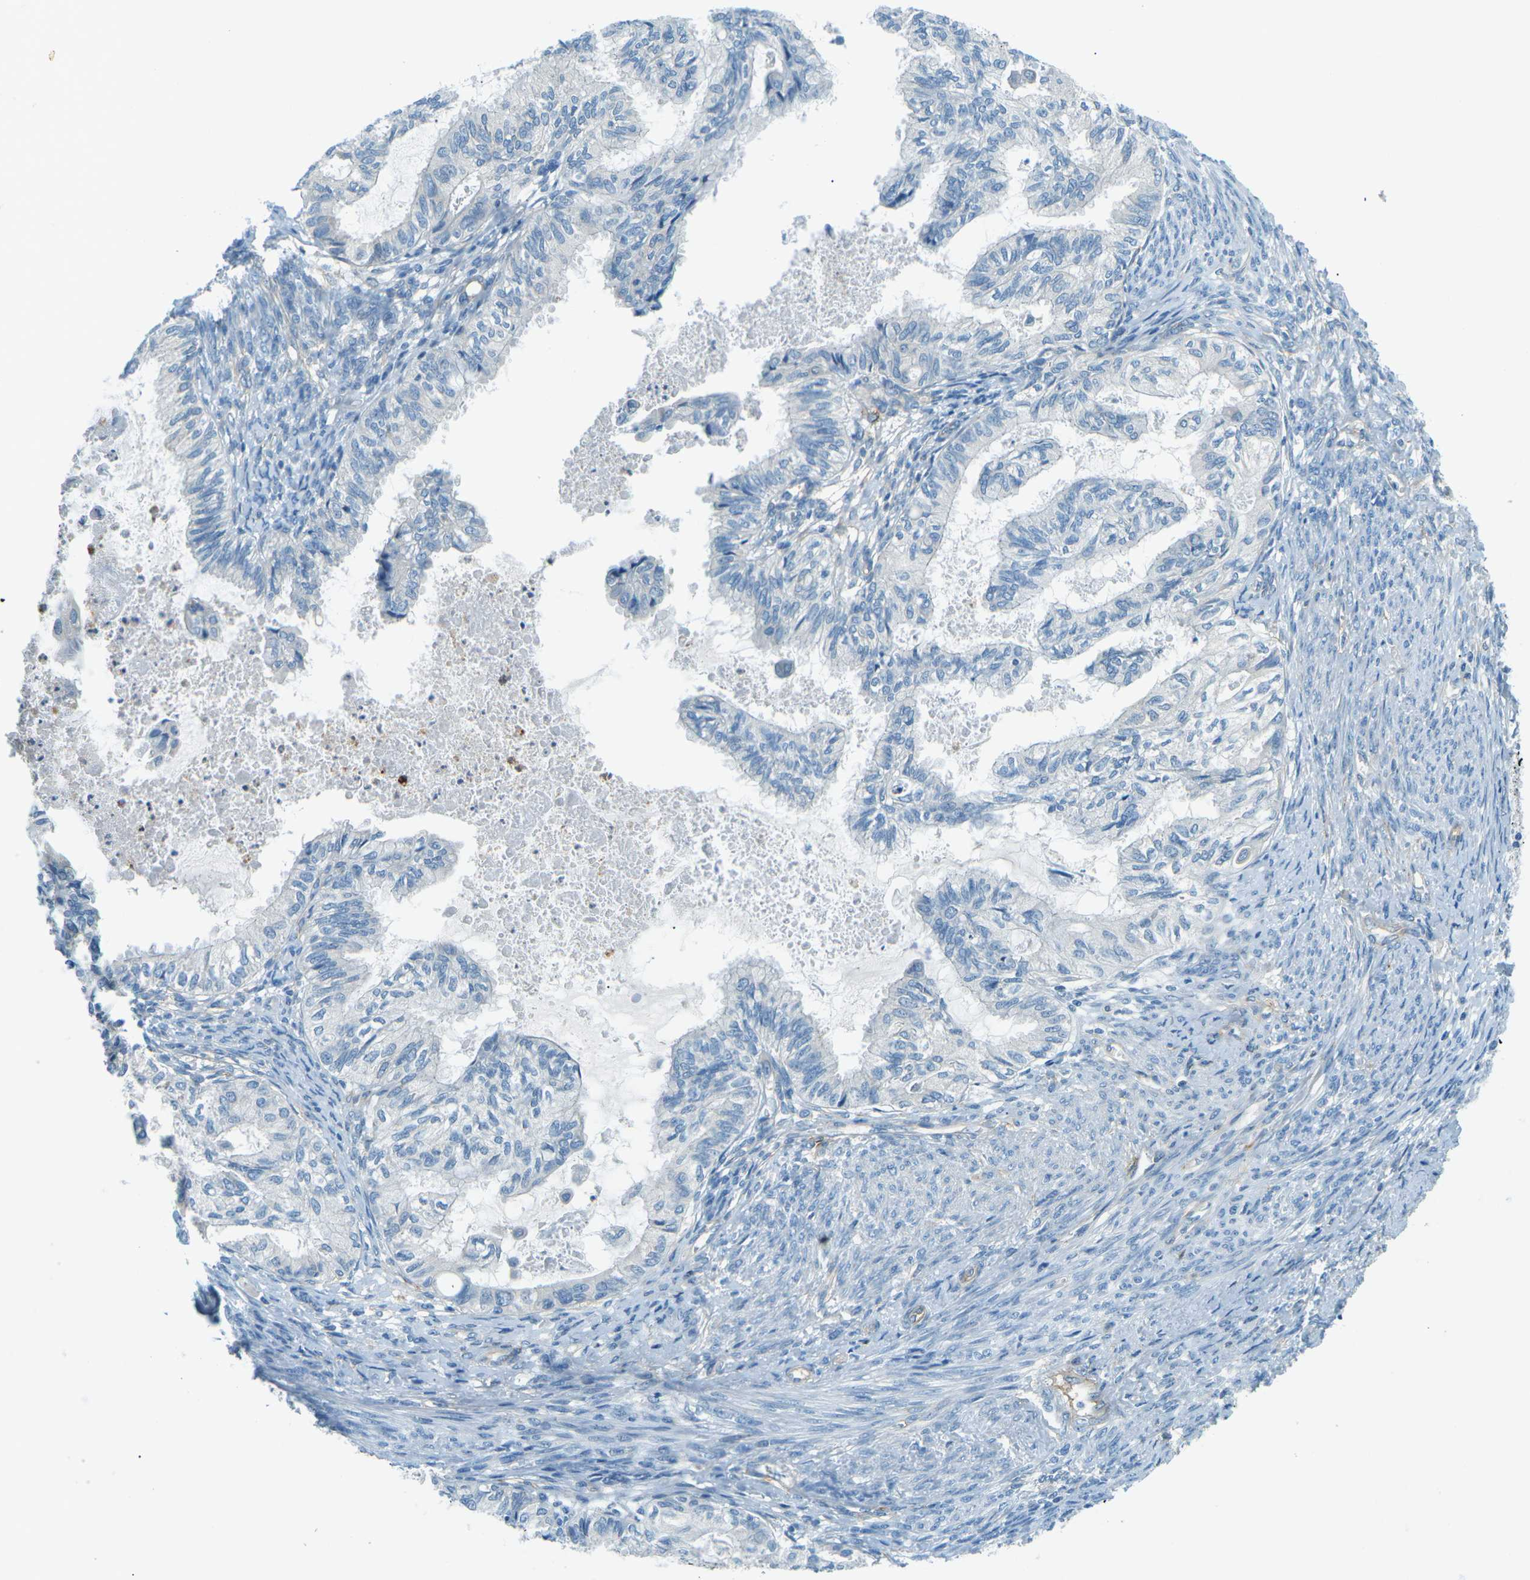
{"staining": {"intensity": "negative", "quantity": "none", "location": "none"}, "tissue": "cervical cancer", "cell_type": "Tumor cells", "image_type": "cancer", "snomed": [{"axis": "morphology", "description": "Normal tissue, NOS"}, {"axis": "morphology", "description": "Adenocarcinoma, NOS"}, {"axis": "topography", "description": "Cervix"}, {"axis": "topography", "description": "Endometrium"}], "caption": "Tumor cells are negative for brown protein staining in cervical cancer.", "gene": "ZNF367", "patient": {"sex": "female", "age": 86}}